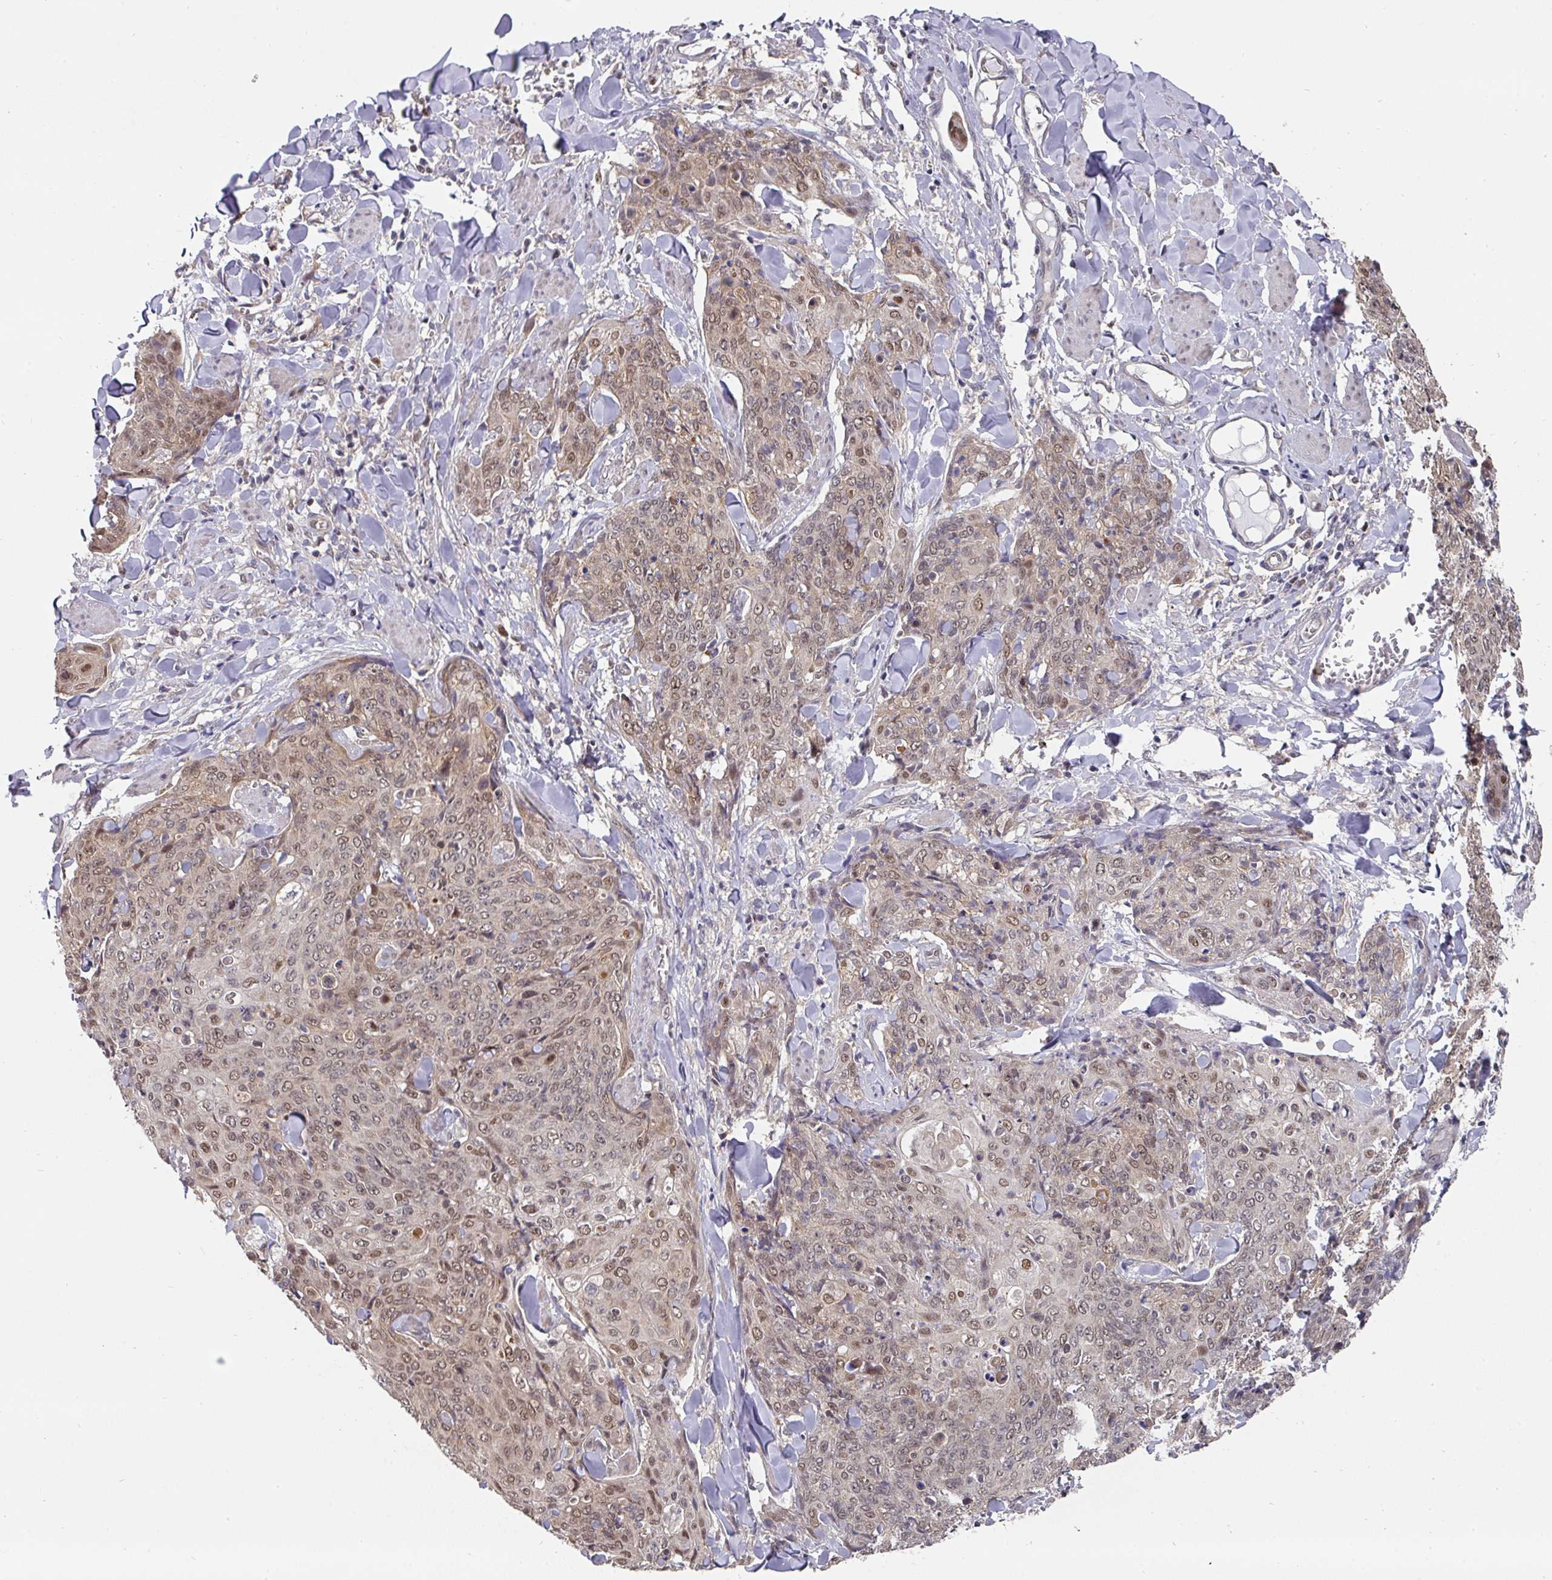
{"staining": {"intensity": "weak", "quantity": ">75%", "location": "nuclear"}, "tissue": "skin cancer", "cell_type": "Tumor cells", "image_type": "cancer", "snomed": [{"axis": "morphology", "description": "Squamous cell carcinoma, NOS"}, {"axis": "topography", "description": "Skin"}, {"axis": "topography", "description": "Vulva"}], "caption": "A high-resolution image shows immunohistochemistry staining of skin cancer, which reveals weak nuclear staining in approximately >75% of tumor cells. (IHC, brightfield microscopy, high magnification).", "gene": "C18orf25", "patient": {"sex": "female", "age": 85}}